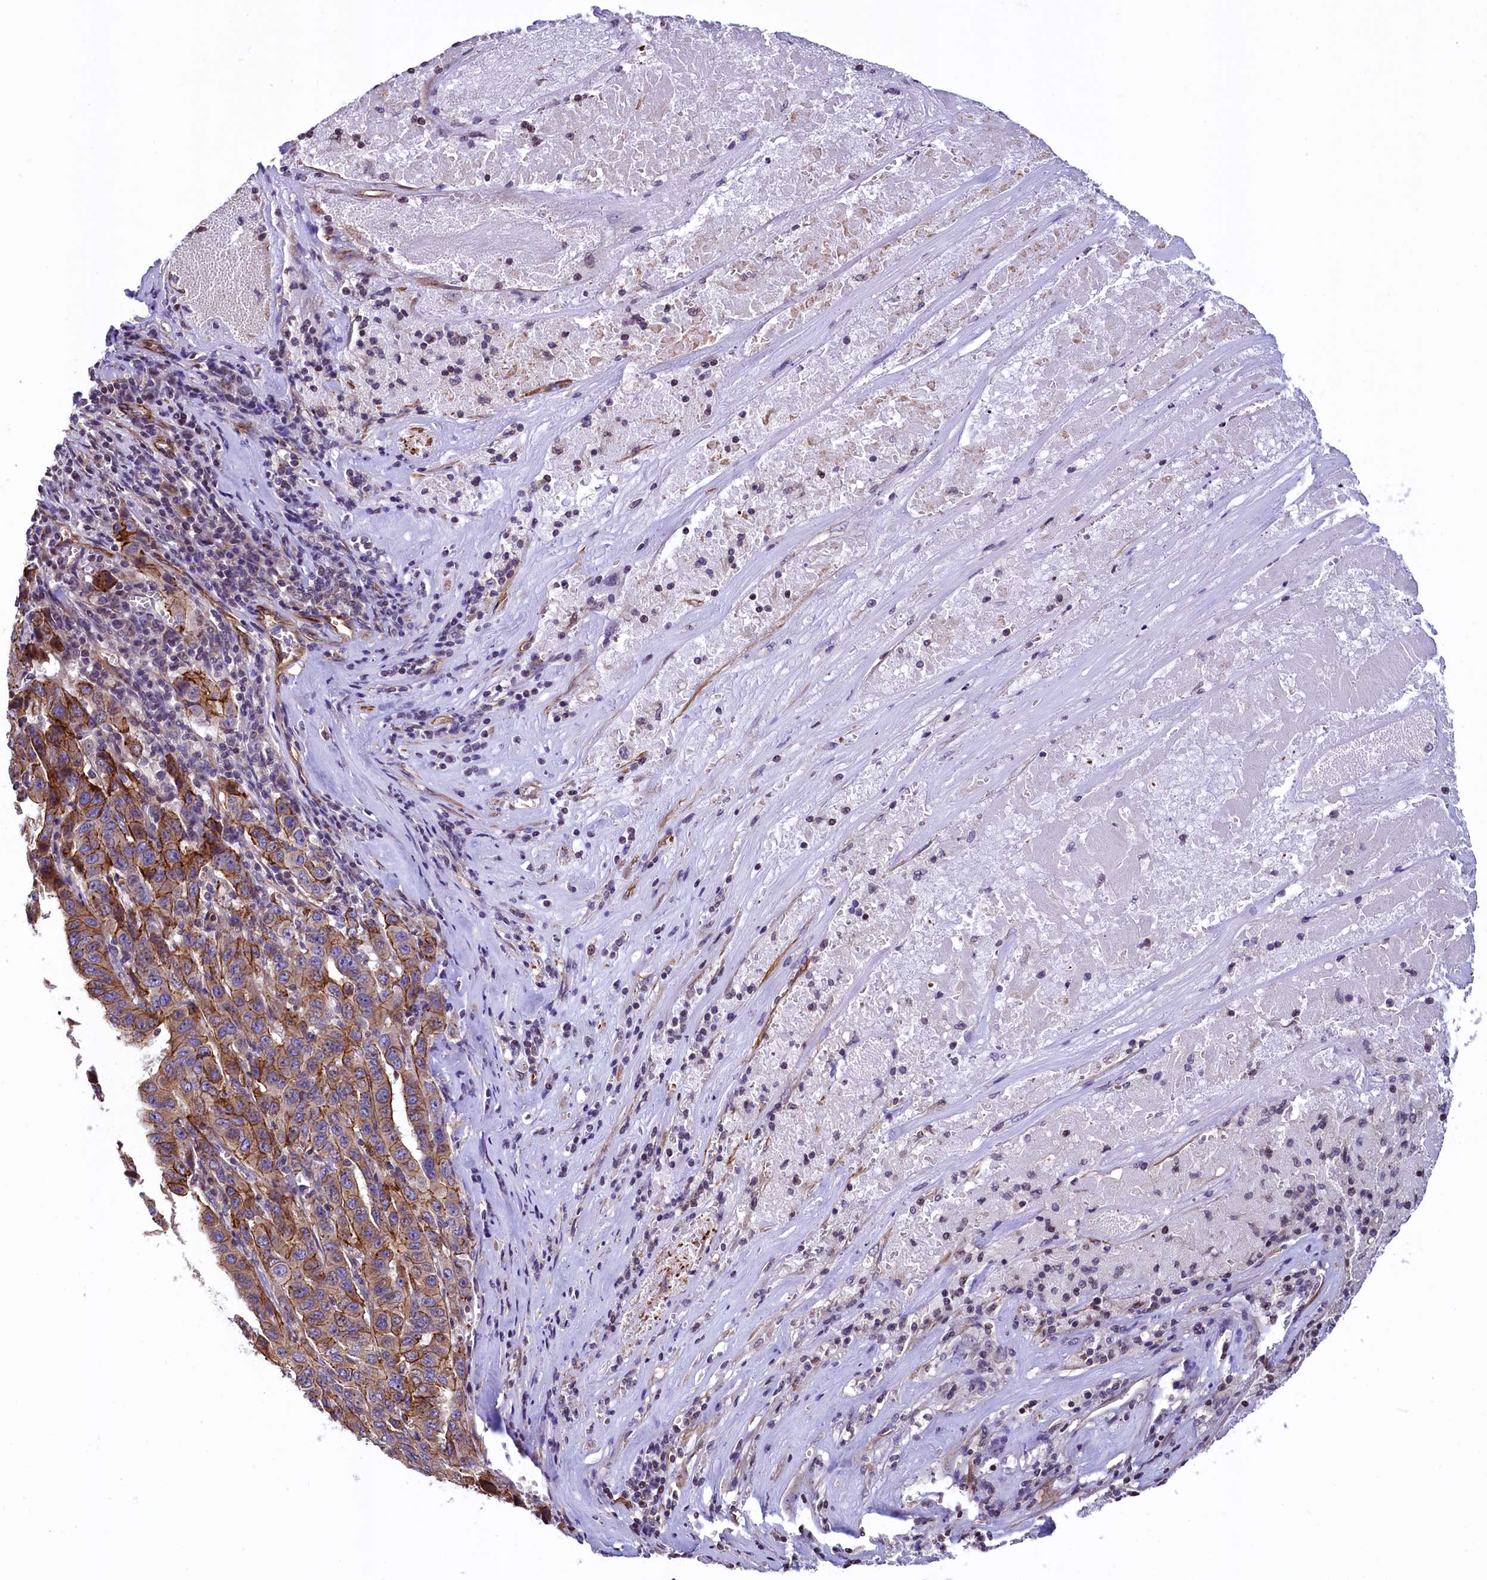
{"staining": {"intensity": "moderate", "quantity": ">75%", "location": "cytoplasmic/membranous"}, "tissue": "pancreatic cancer", "cell_type": "Tumor cells", "image_type": "cancer", "snomed": [{"axis": "morphology", "description": "Adenocarcinoma, NOS"}, {"axis": "topography", "description": "Pancreas"}], "caption": "A brown stain labels moderate cytoplasmic/membranous expression of a protein in human pancreatic adenocarcinoma tumor cells.", "gene": "ZNF2", "patient": {"sex": "male", "age": 63}}